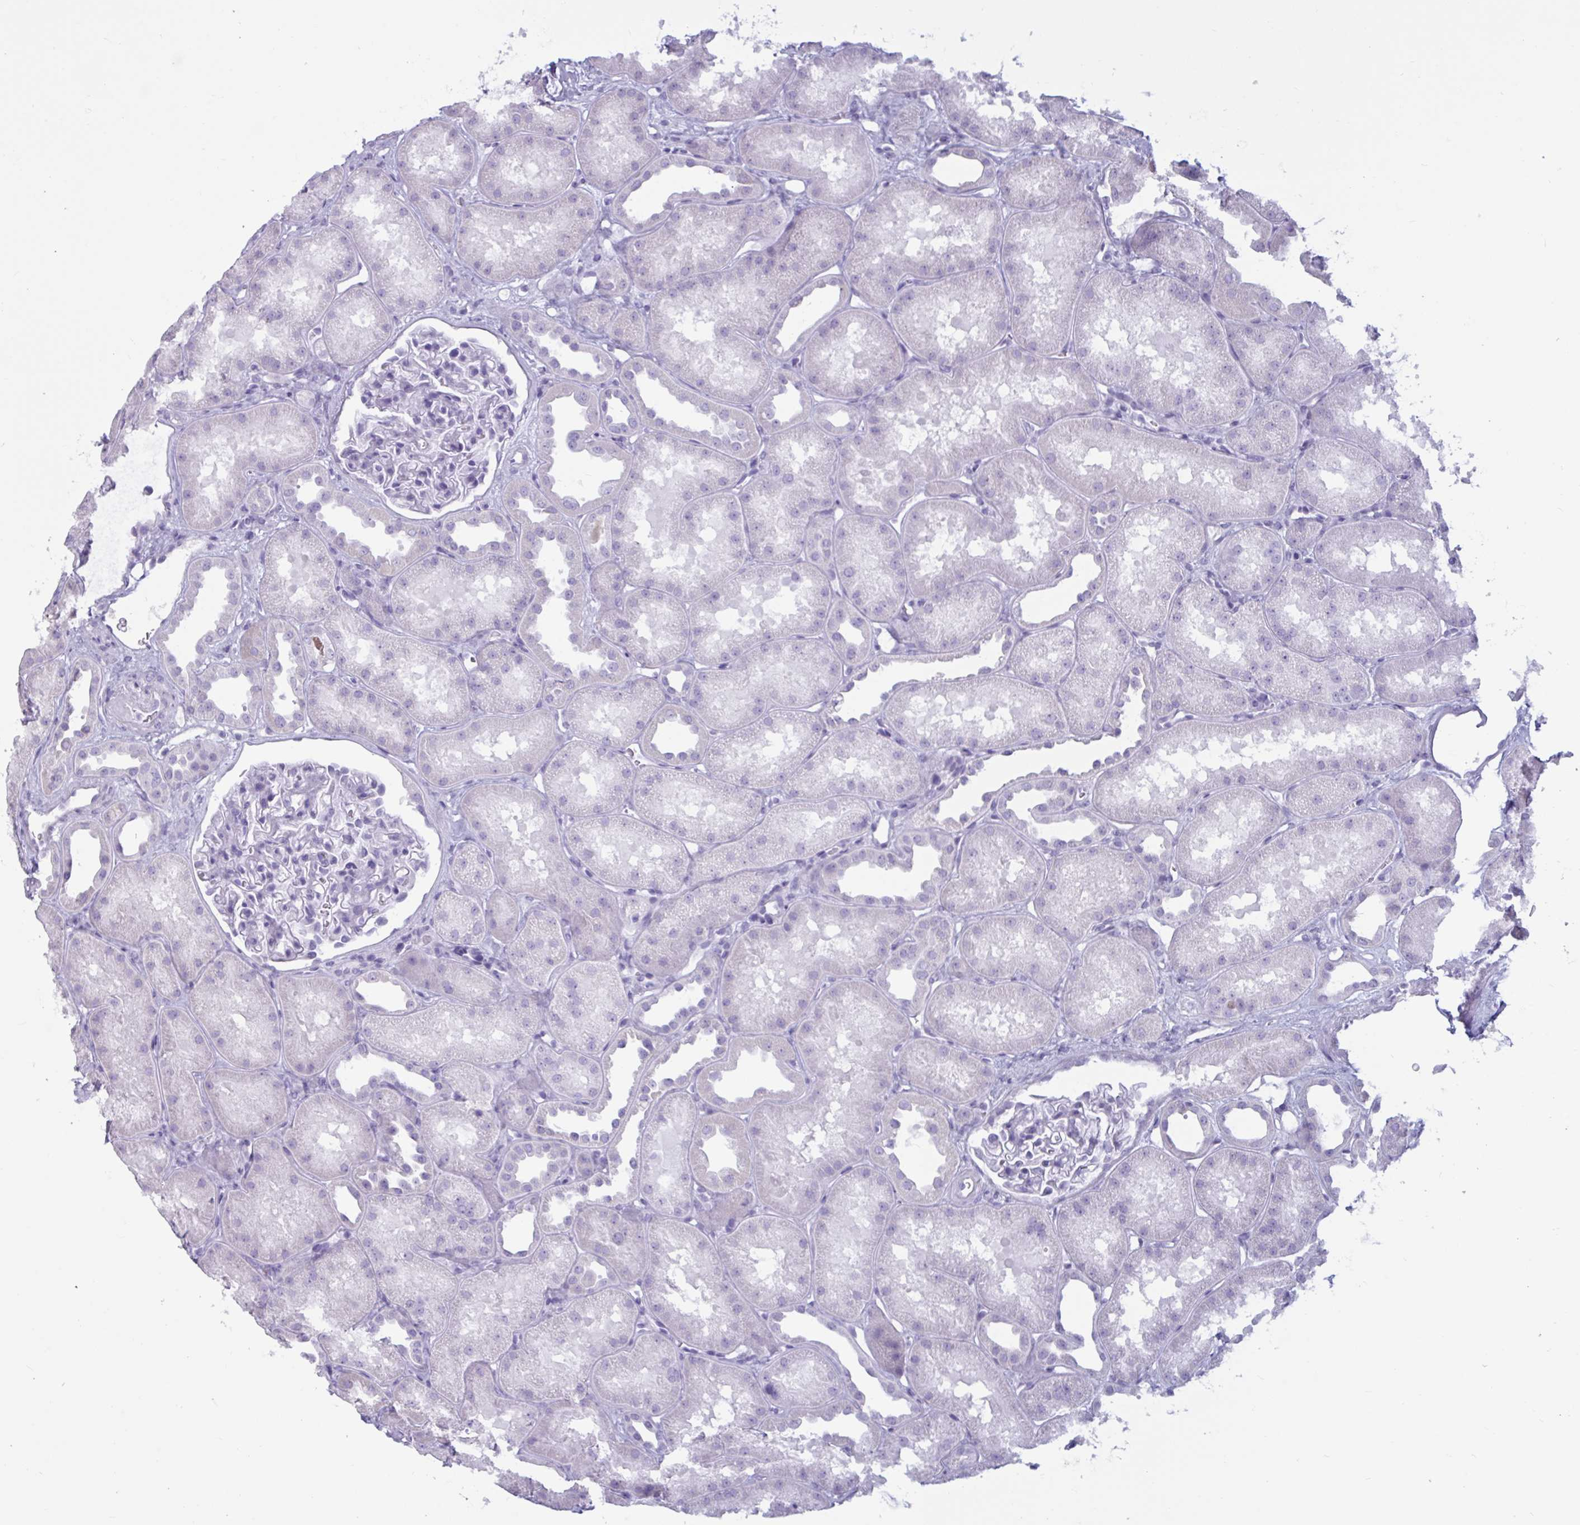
{"staining": {"intensity": "negative", "quantity": "none", "location": "none"}, "tissue": "kidney", "cell_type": "Cells in glomeruli", "image_type": "normal", "snomed": [{"axis": "morphology", "description": "Normal tissue, NOS"}, {"axis": "topography", "description": "Kidney"}], "caption": "DAB immunohistochemical staining of benign kidney demonstrates no significant positivity in cells in glomeruli.", "gene": "BBS10", "patient": {"sex": "male", "age": 61}}